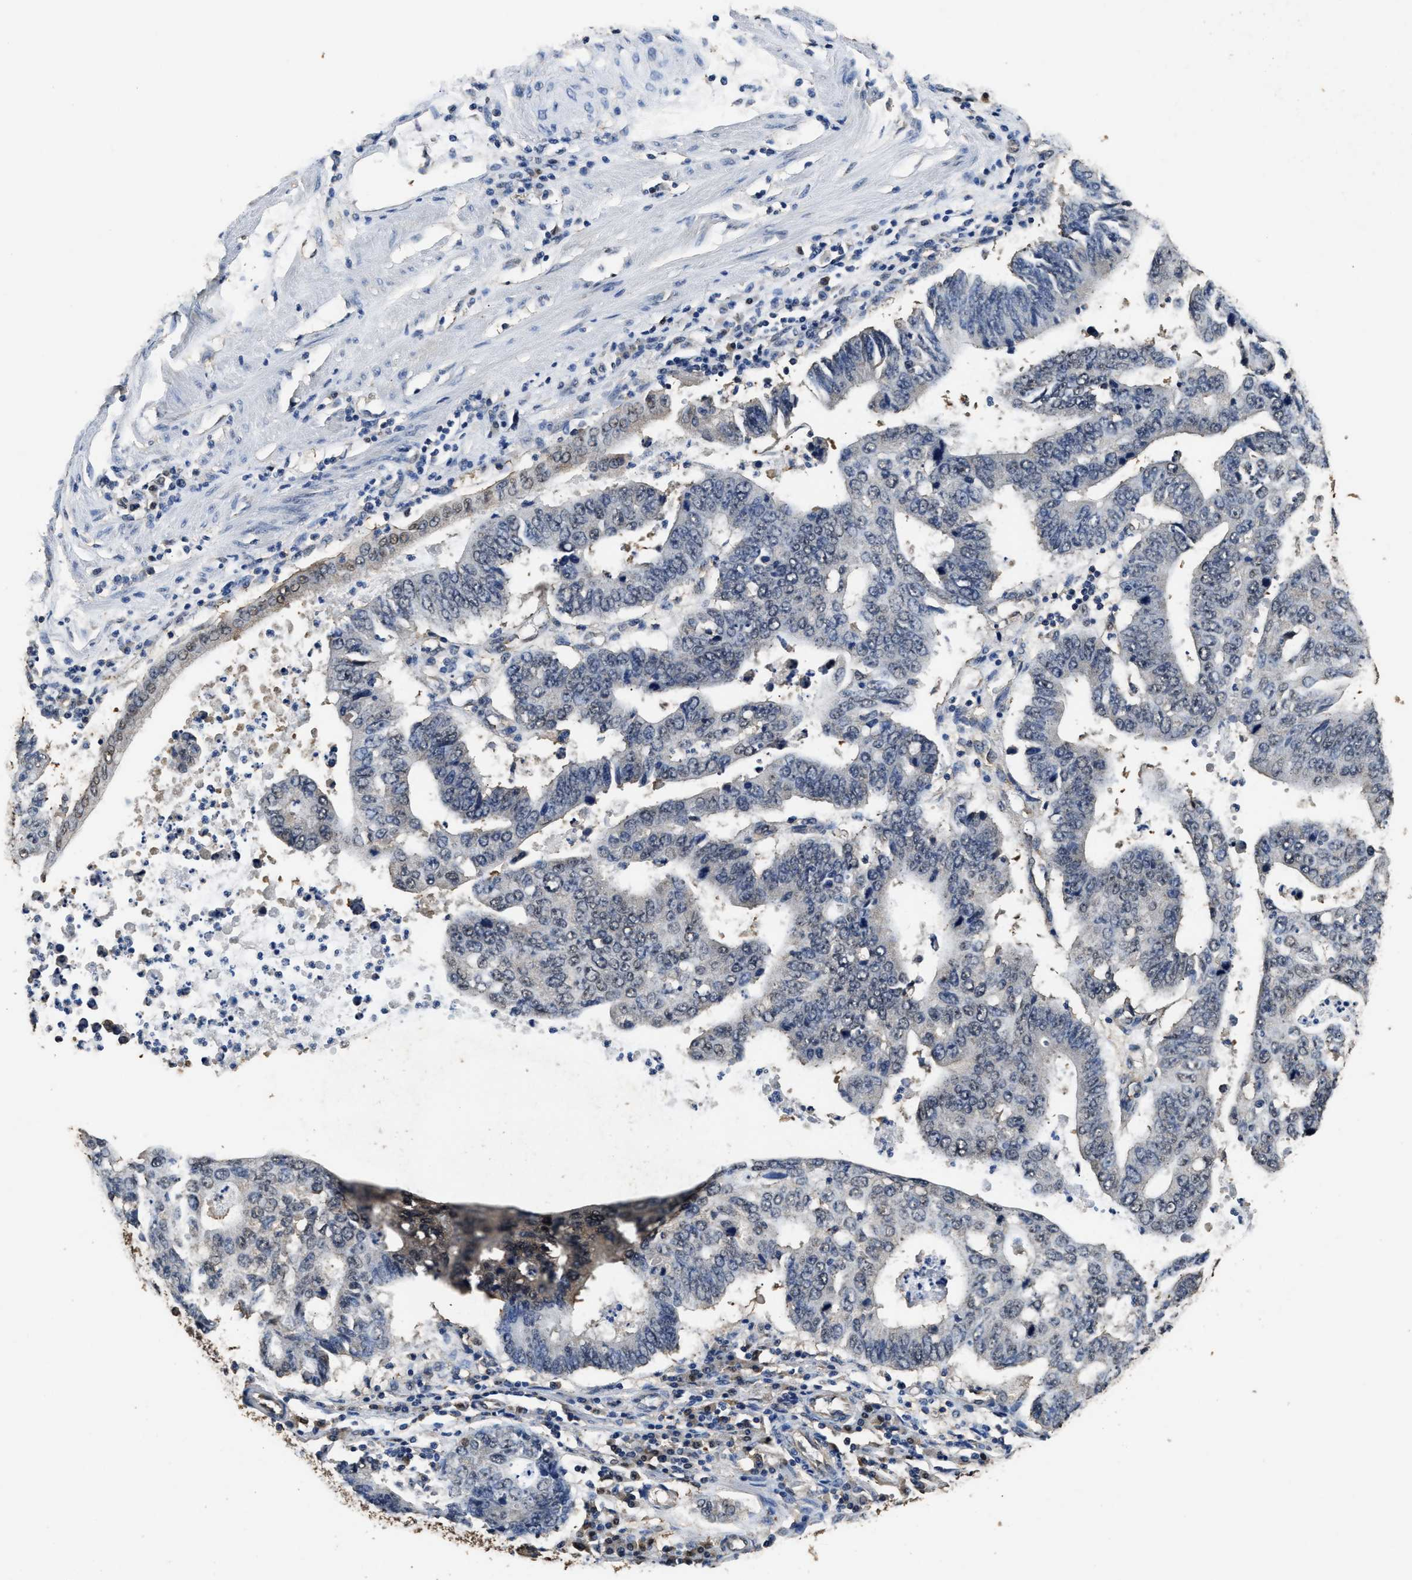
{"staining": {"intensity": "negative", "quantity": "none", "location": "none"}, "tissue": "stomach cancer", "cell_type": "Tumor cells", "image_type": "cancer", "snomed": [{"axis": "morphology", "description": "Adenocarcinoma, NOS"}, {"axis": "topography", "description": "Stomach"}], "caption": "Micrograph shows no protein expression in tumor cells of adenocarcinoma (stomach) tissue.", "gene": "YWHAE", "patient": {"sex": "male", "age": 59}}